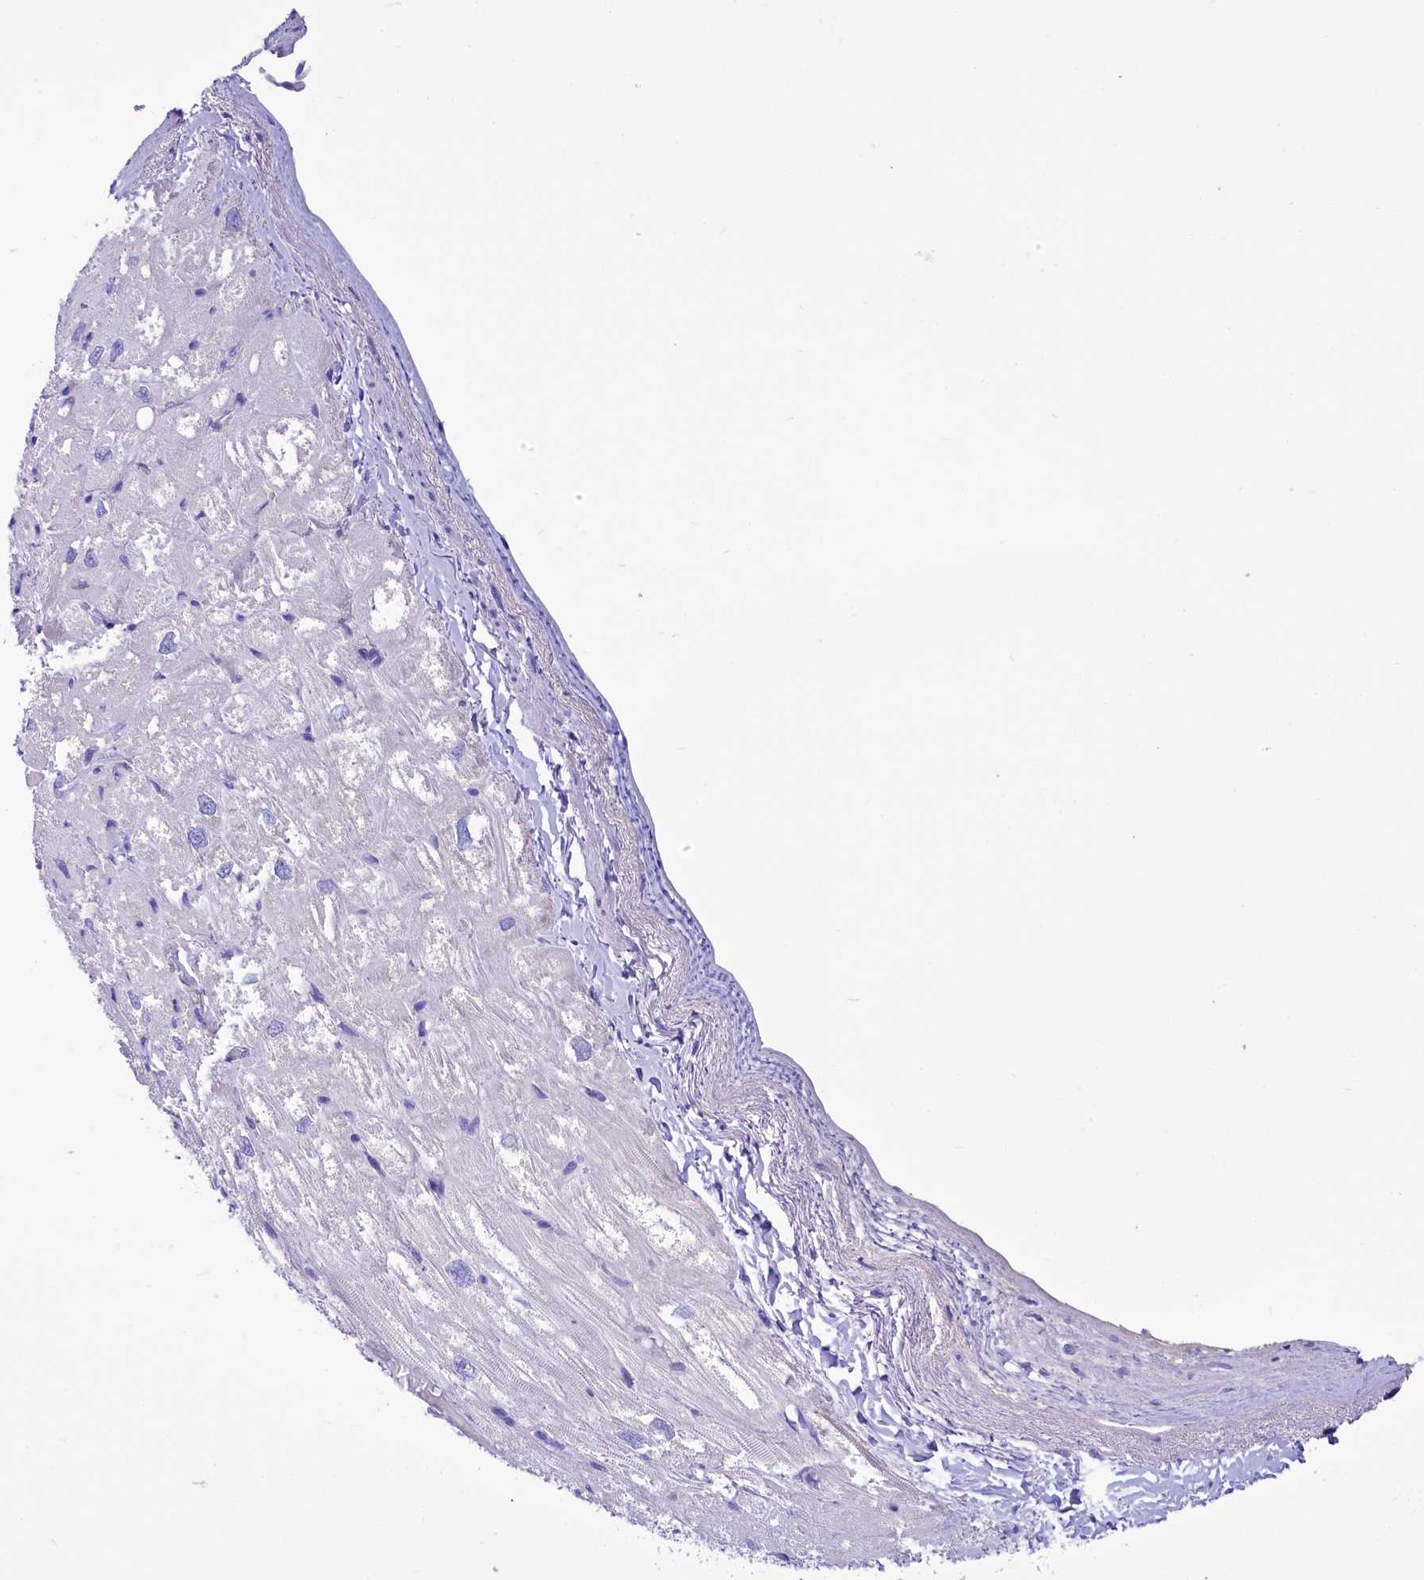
{"staining": {"intensity": "negative", "quantity": "none", "location": "none"}, "tissue": "heart muscle", "cell_type": "Cardiomyocytes", "image_type": "normal", "snomed": [{"axis": "morphology", "description": "Normal tissue, NOS"}, {"axis": "topography", "description": "Heart"}], "caption": "IHC photomicrograph of benign heart muscle: human heart muscle stained with DAB (3,3'-diaminobenzidine) shows no significant protein expression in cardiomyocytes.", "gene": "TTC36", "patient": {"sex": "male", "age": 50}}